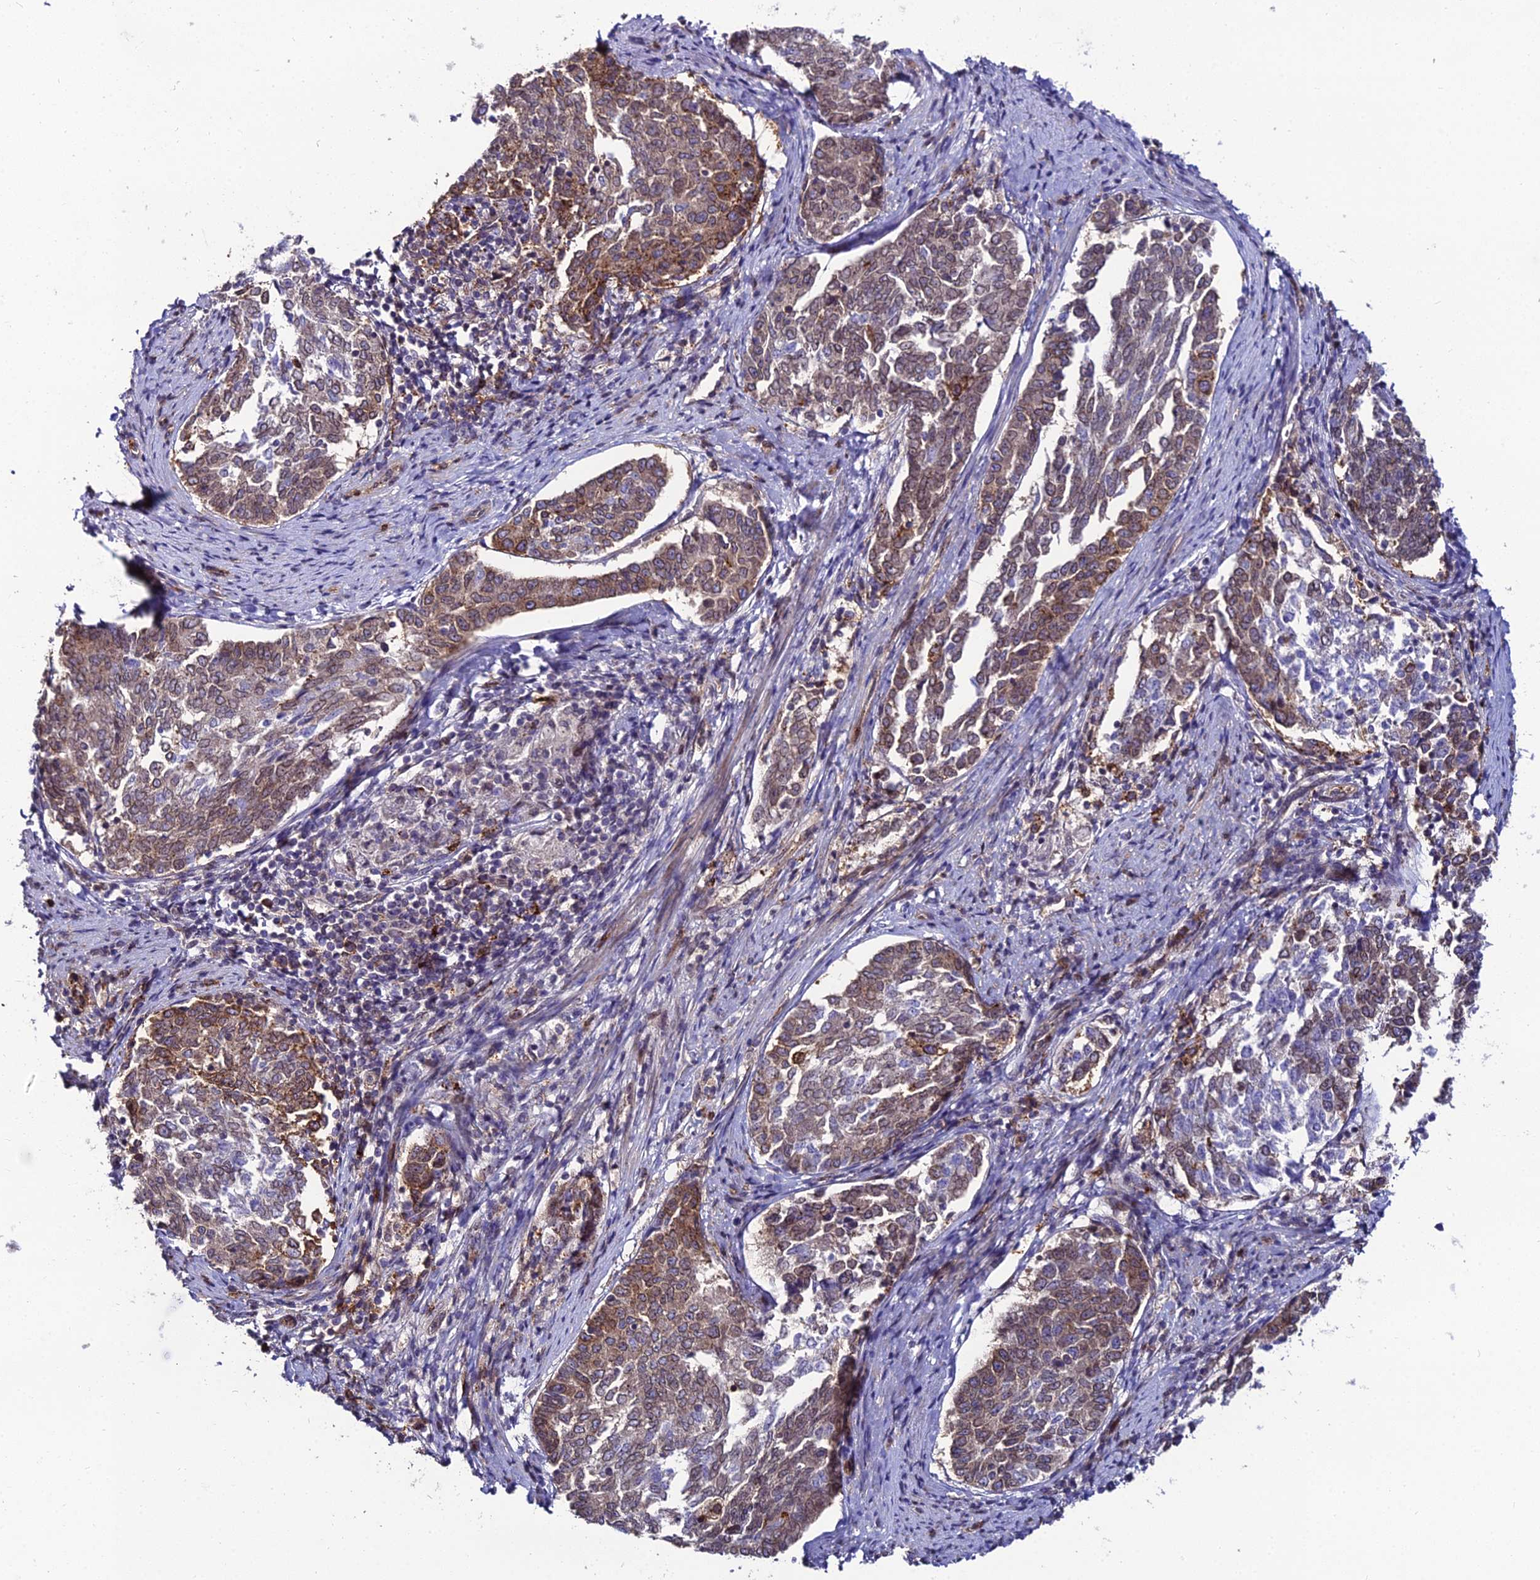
{"staining": {"intensity": "moderate", "quantity": "25%-75%", "location": "cytoplasmic/membranous"}, "tissue": "endometrial cancer", "cell_type": "Tumor cells", "image_type": "cancer", "snomed": [{"axis": "morphology", "description": "Adenocarcinoma, NOS"}, {"axis": "topography", "description": "Endometrium"}], "caption": "Protein analysis of adenocarcinoma (endometrial) tissue demonstrates moderate cytoplasmic/membranous staining in about 25%-75% of tumor cells.", "gene": "DDX19A", "patient": {"sex": "female", "age": 80}}